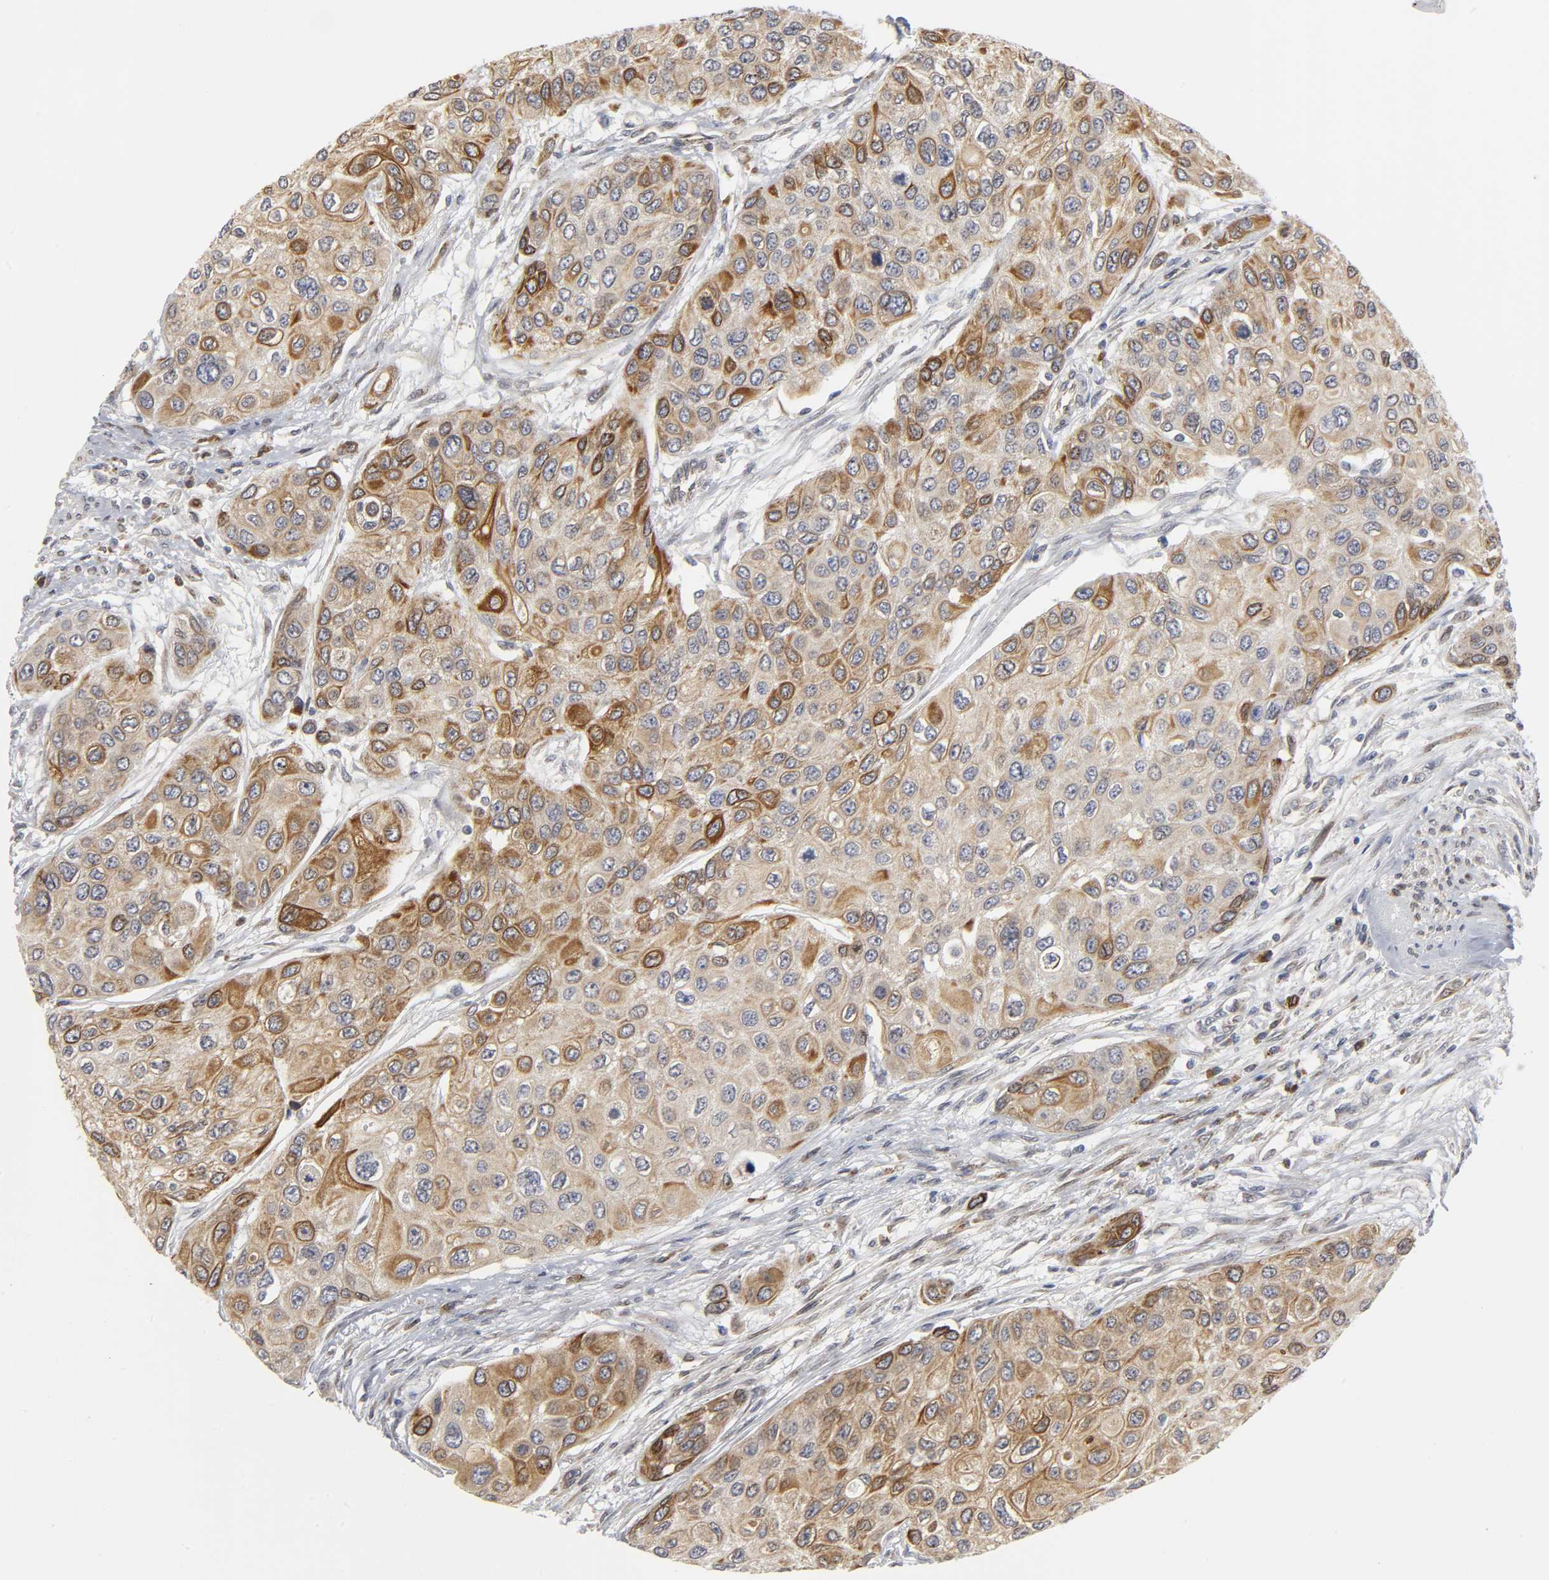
{"staining": {"intensity": "moderate", "quantity": "25%-75%", "location": "cytoplasmic/membranous"}, "tissue": "urothelial cancer", "cell_type": "Tumor cells", "image_type": "cancer", "snomed": [{"axis": "morphology", "description": "Urothelial carcinoma, High grade"}, {"axis": "topography", "description": "Urinary bladder"}], "caption": "The histopathology image reveals staining of urothelial carcinoma (high-grade), revealing moderate cytoplasmic/membranous protein expression (brown color) within tumor cells.", "gene": "ASB6", "patient": {"sex": "female", "age": 56}}